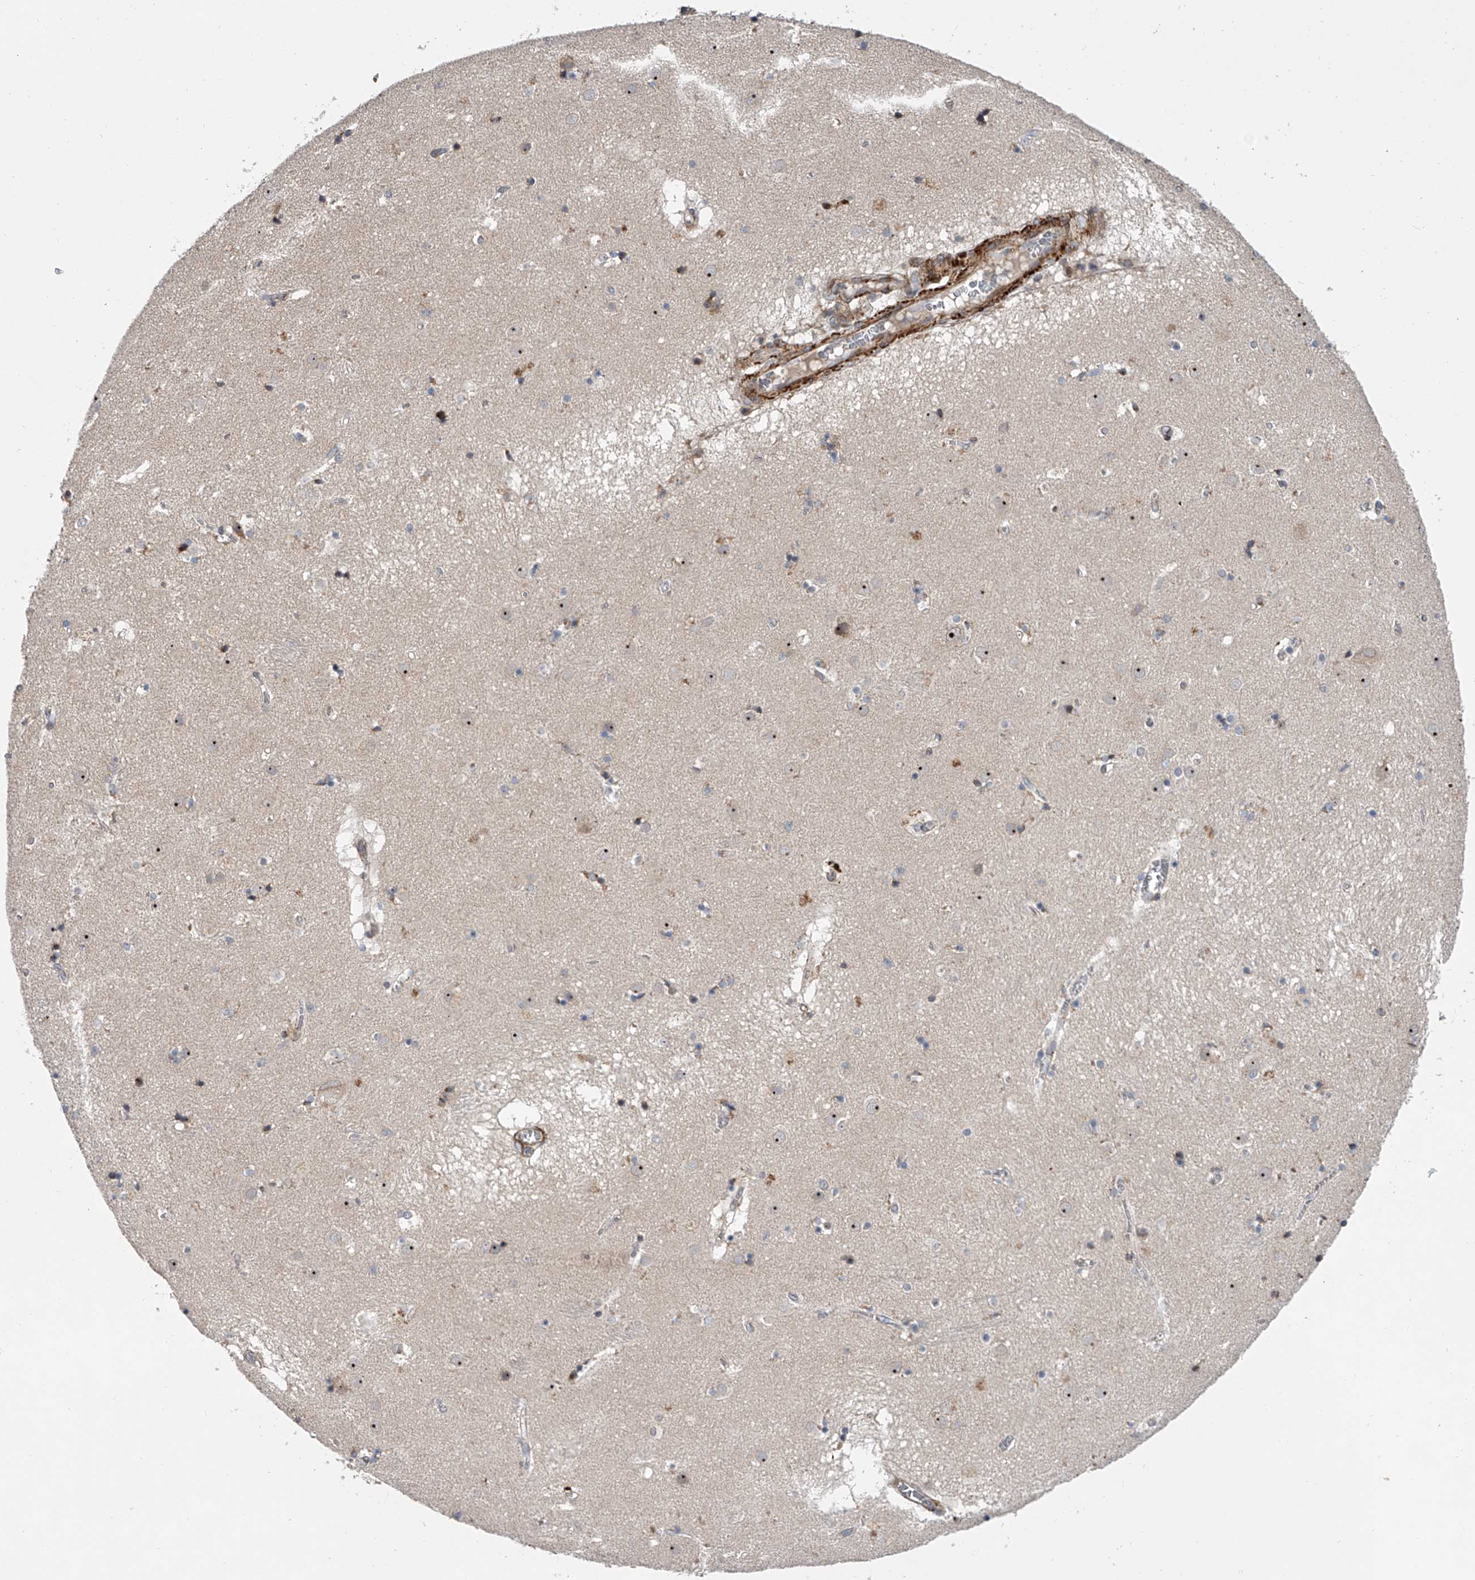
{"staining": {"intensity": "negative", "quantity": "none", "location": "none"}, "tissue": "caudate", "cell_type": "Glial cells", "image_type": "normal", "snomed": [{"axis": "morphology", "description": "Normal tissue, NOS"}, {"axis": "topography", "description": "Lateral ventricle wall"}], "caption": "This is an immunohistochemistry photomicrograph of benign caudate. There is no positivity in glial cells.", "gene": "DLGAP2", "patient": {"sex": "male", "age": 70}}